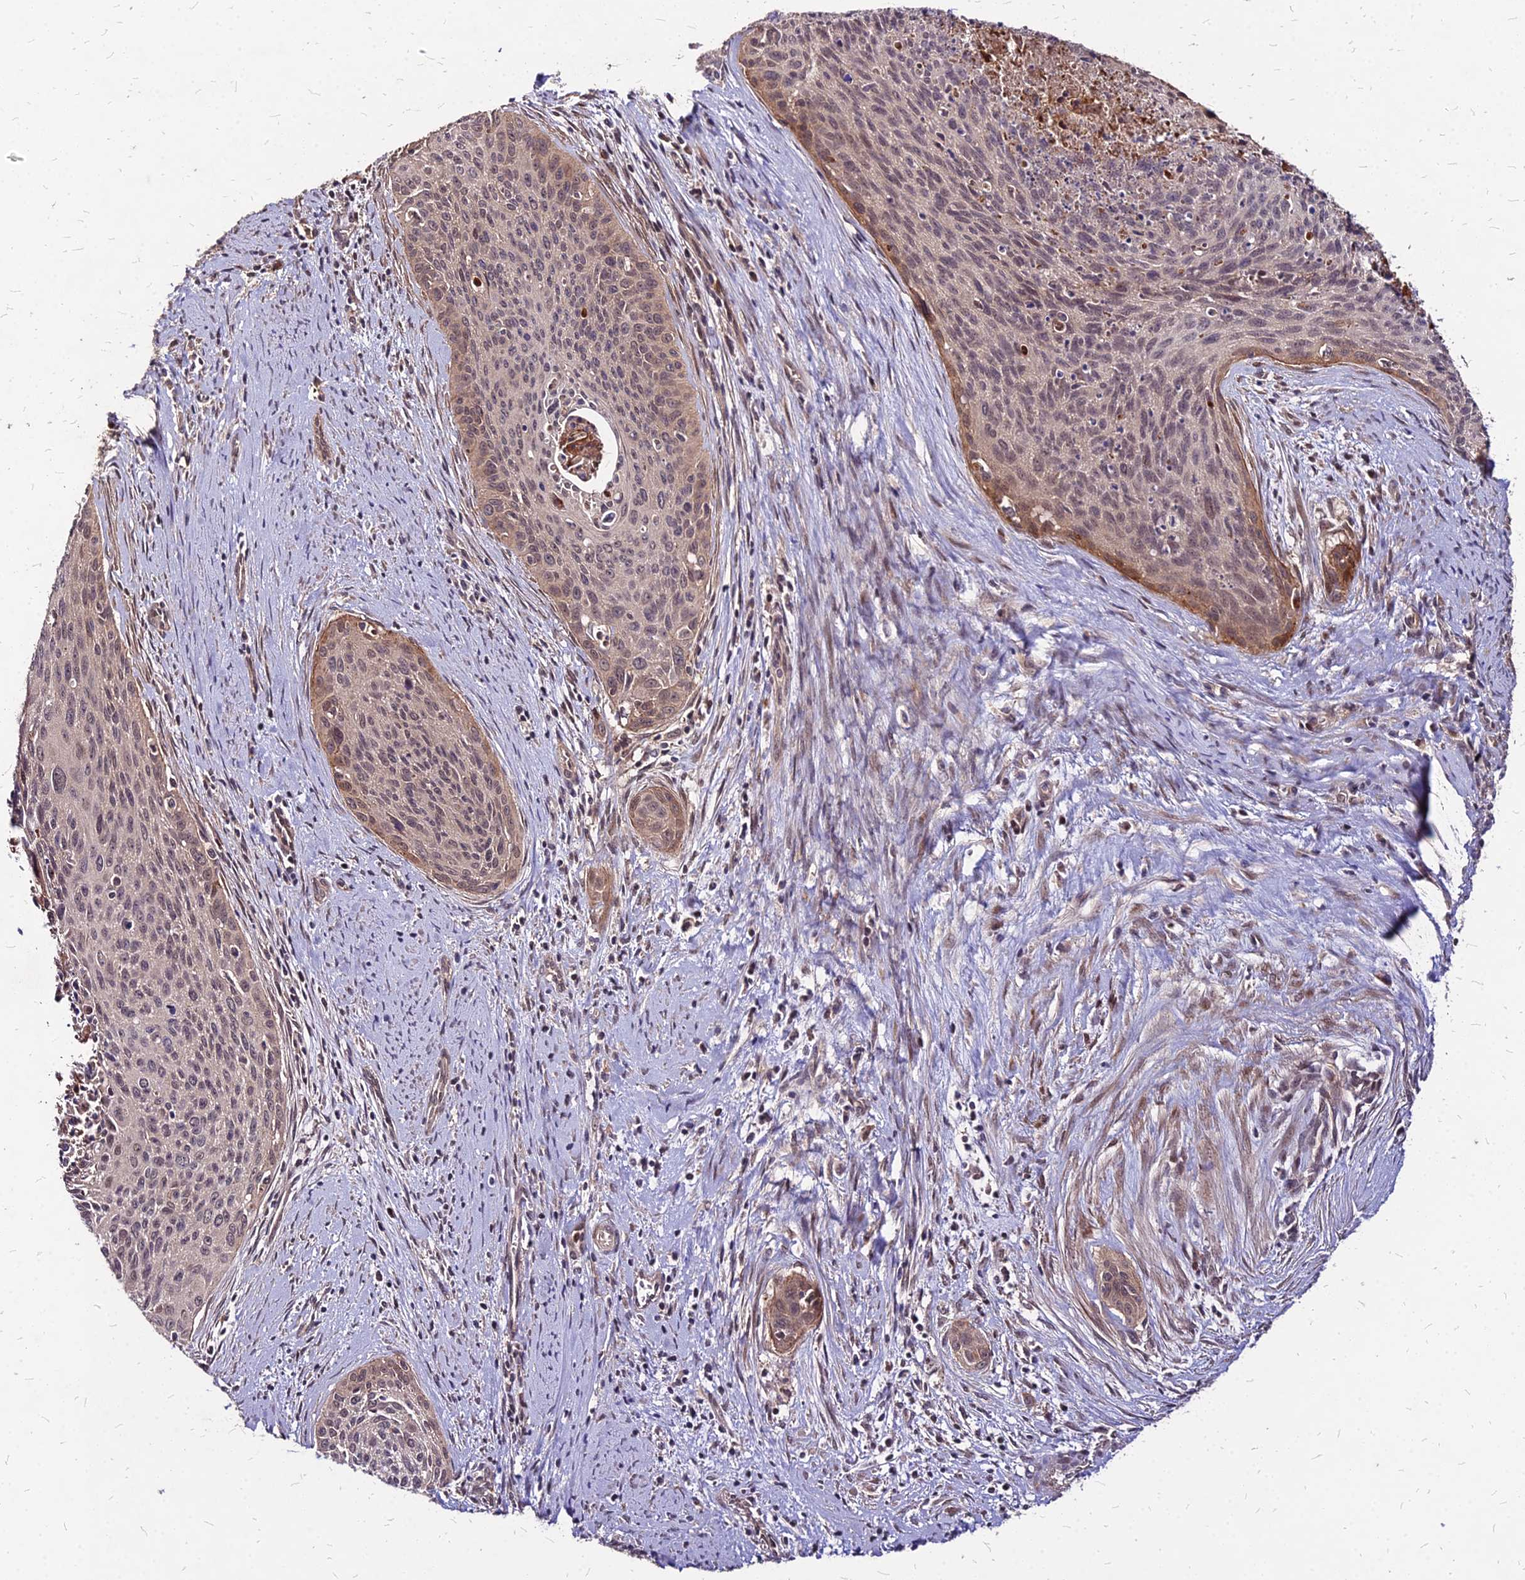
{"staining": {"intensity": "moderate", "quantity": "<25%", "location": "cytoplasmic/membranous,nuclear"}, "tissue": "cervical cancer", "cell_type": "Tumor cells", "image_type": "cancer", "snomed": [{"axis": "morphology", "description": "Squamous cell carcinoma, NOS"}, {"axis": "topography", "description": "Cervix"}], "caption": "Human cervical cancer (squamous cell carcinoma) stained for a protein (brown) displays moderate cytoplasmic/membranous and nuclear positive expression in about <25% of tumor cells.", "gene": "APBA3", "patient": {"sex": "female", "age": 55}}